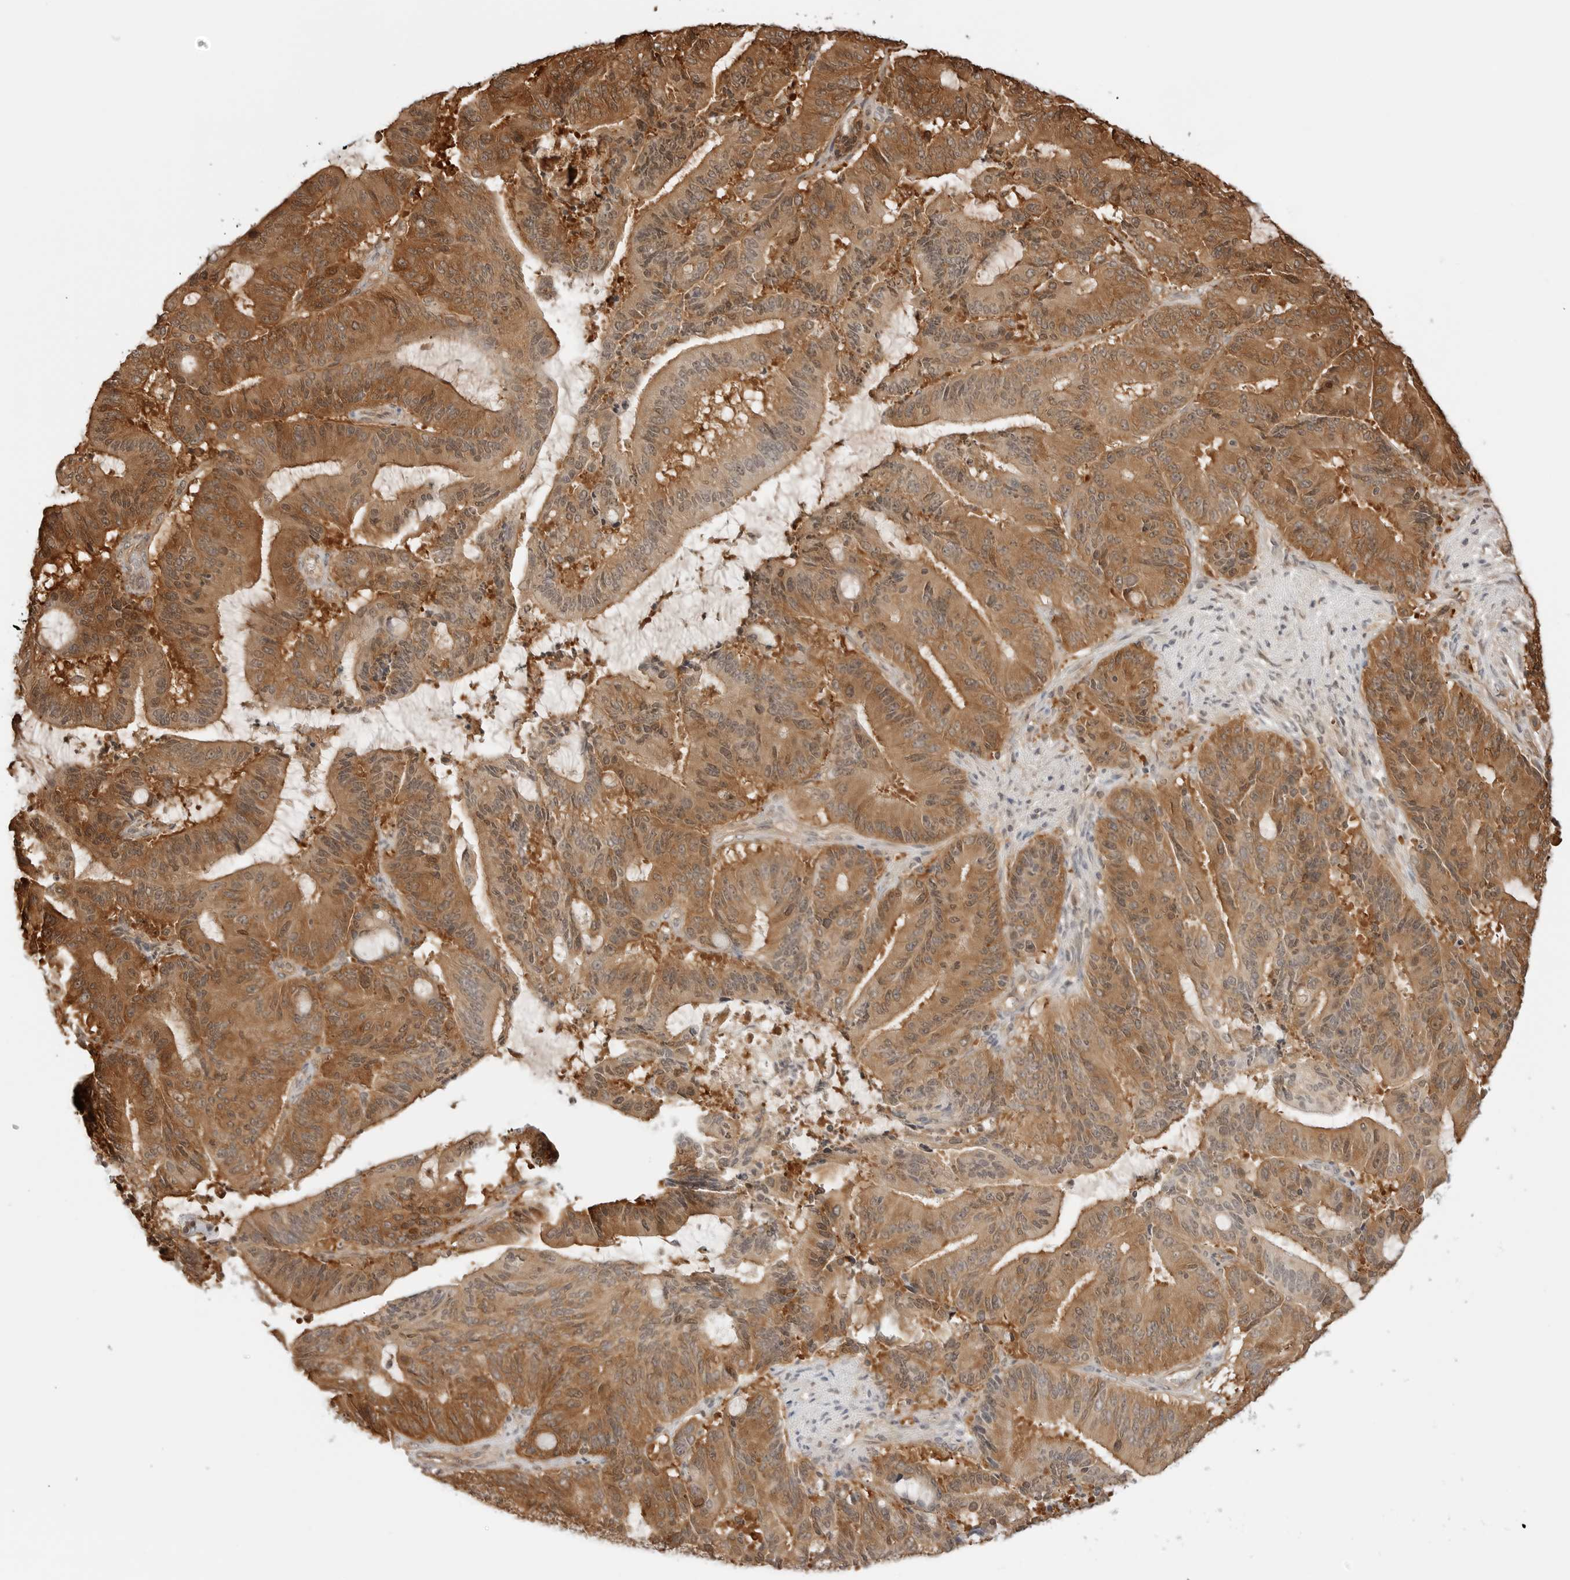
{"staining": {"intensity": "strong", "quantity": ">75%", "location": "cytoplasmic/membranous"}, "tissue": "liver cancer", "cell_type": "Tumor cells", "image_type": "cancer", "snomed": [{"axis": "morphology", "description": "Normal tissue, NOS"}, {"axis": "morphology", "description": "Cholangiocarcinoma"}, {"axis": "topography", "description": "Liver"}, {"axis": "topography", "description": "Peripheral nerve tissue"}], "caption": "High-power microscopy captured an immunohistochemistry (IHC) photomicrograph of liver cancer (cholangiocarcinoma), revealing strong cytoplasmic/membranous expression in about >75% of tumor cells.", "gene": "NUDC", "patient": {"sex": "female", "age": 73}}